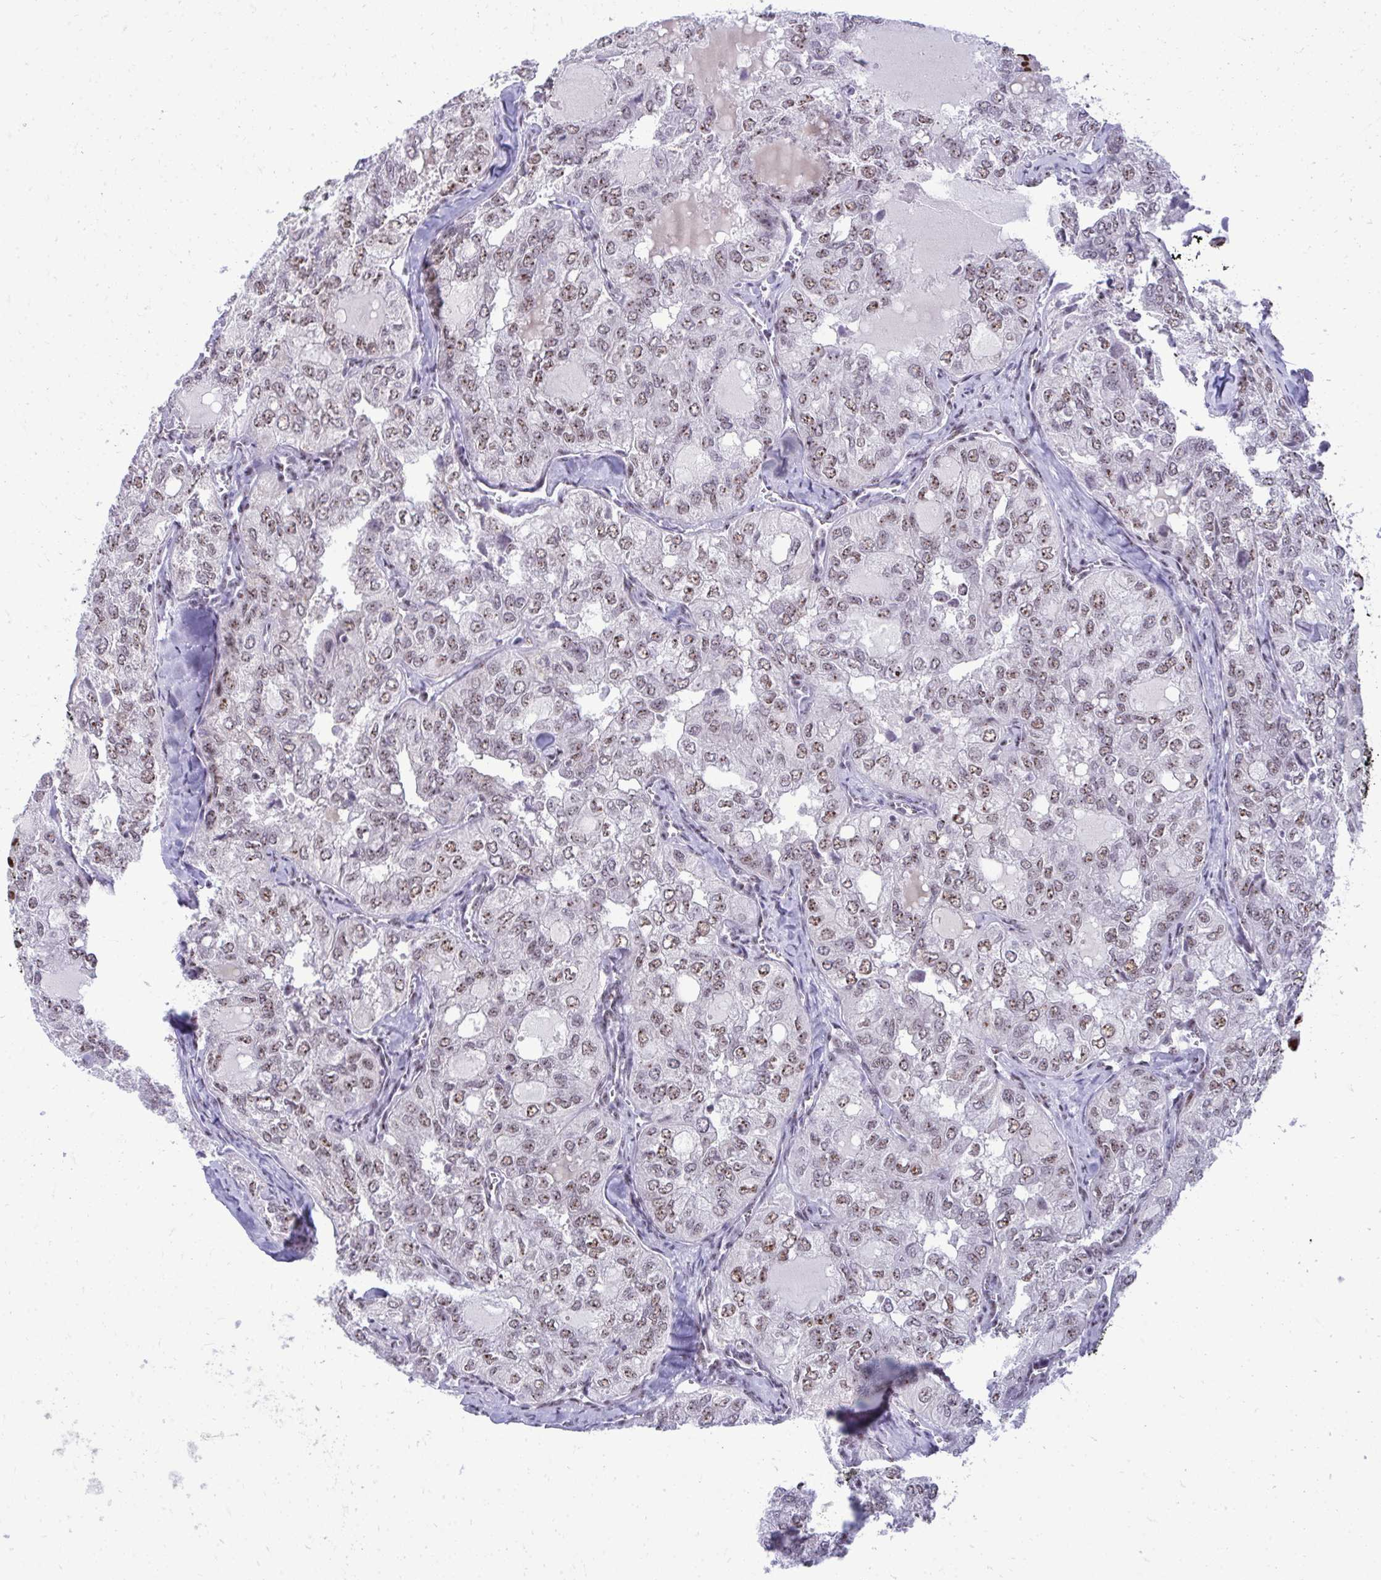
{"staining": {"intensity": "moderate", "quantity": ">75%", "location": "nuclear"}, "tissue": "thyroid cancer", "cell_type": "Tumor cells", "image_type": "cancer", "snomed": [{"axis": "morphology", "description": "Follicular adenoma carcinoma, NOS"}, {"axis": "topography", "description": "Thyroid gland"}], "caption": "Thyroid cancer (follicular adenoma carcinoma) stained with immunohistochemistry (IHC) exhibits moderate nuclear expression in about >75% of tumor cells.", "gene": "PELP1", "patient": {"sex": "male", "age": 75}}